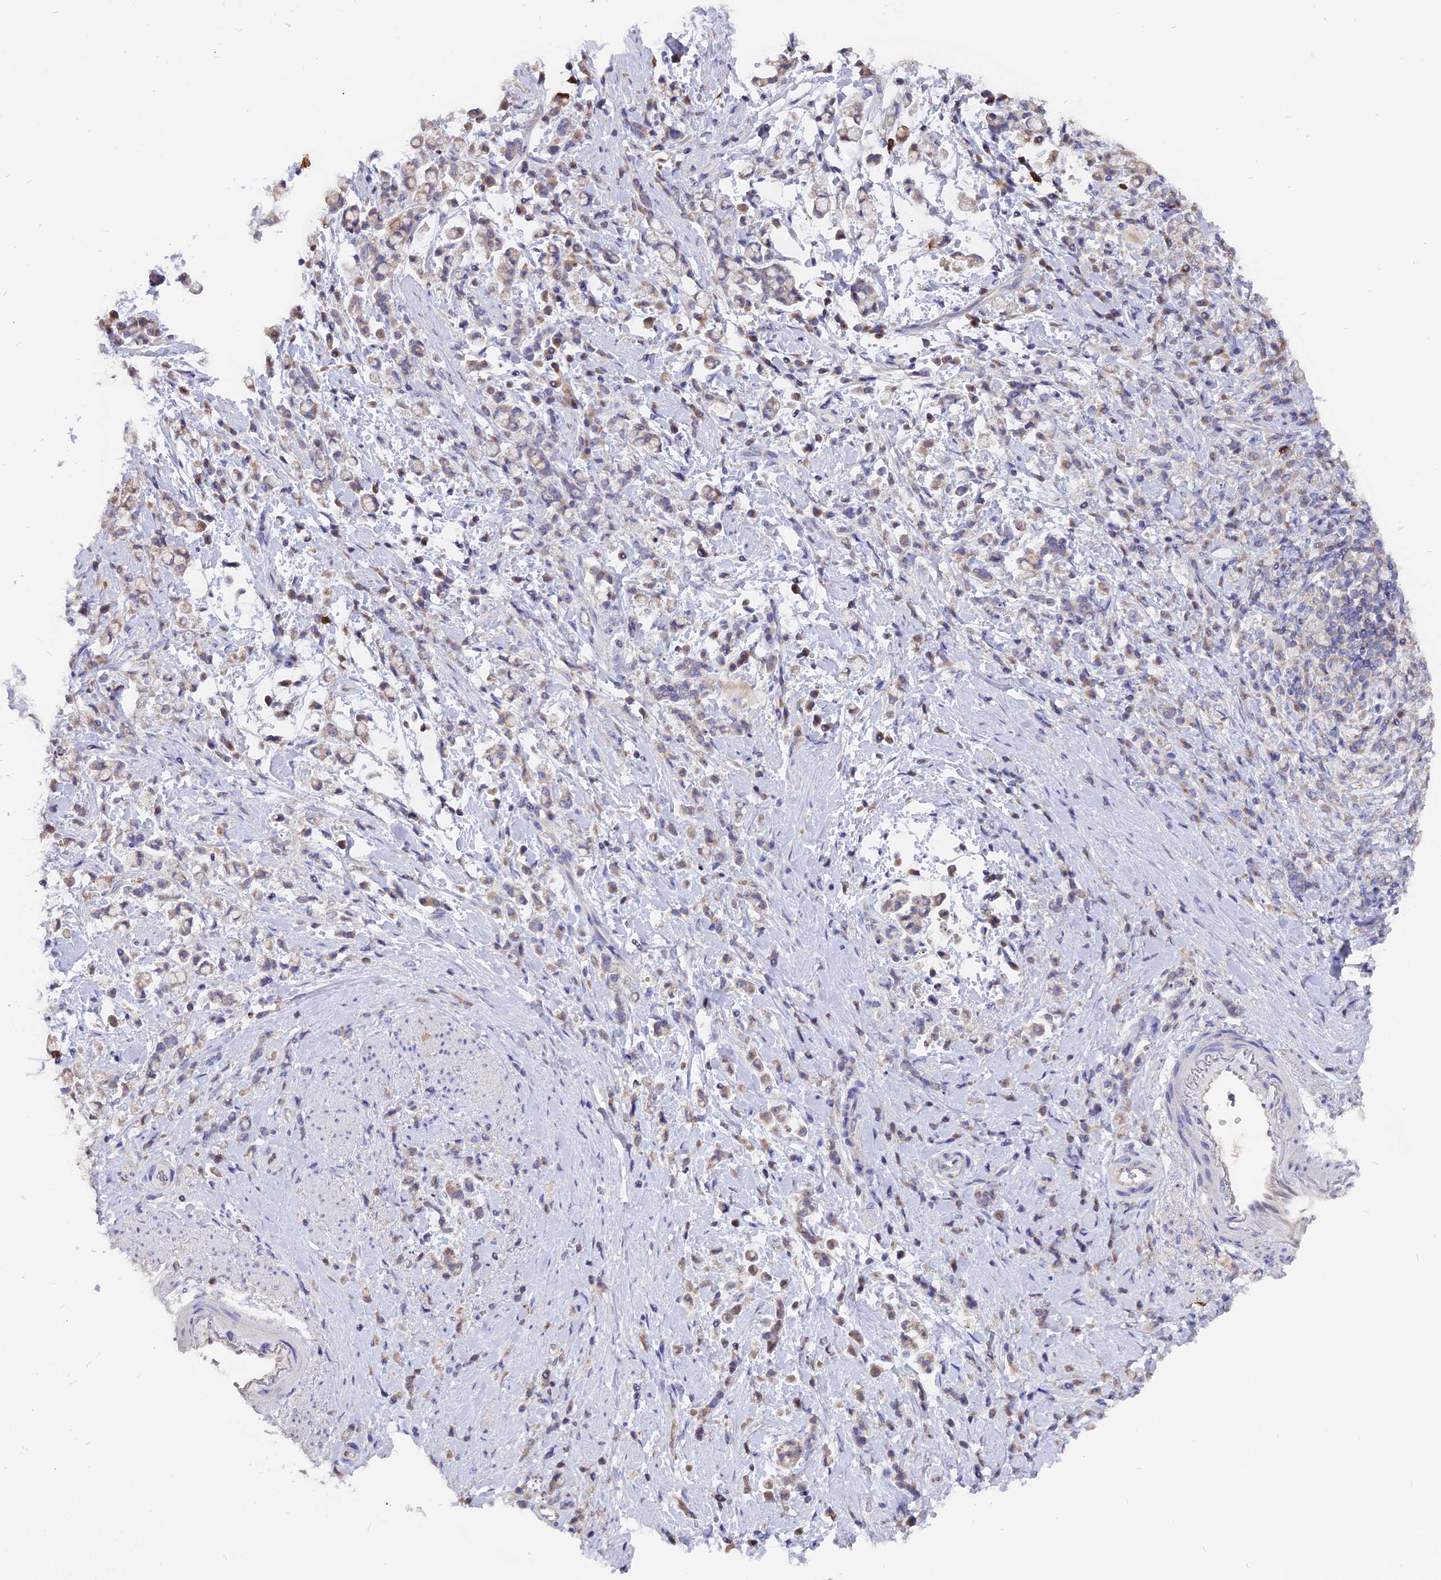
{"staining": {"intensity": "negative", "quantity": "none", "location": "none"}, "tissue": "stomach cancer", "cell_type": "Tumor cells", "image_type": "cancer", "snomed": [{"axis": "morphology", "description": "Adenocarcinoma, NOS"}, {"axis": "topography", "description": "Stomach"}], "caption": "High power microscopy image of an IHC image of stomach cancer (adenocarcinoma), revealing no significant positivity in tumor cells.", "gene": "CARMIL2", "patient": {"sex": "female", "age": 60}}